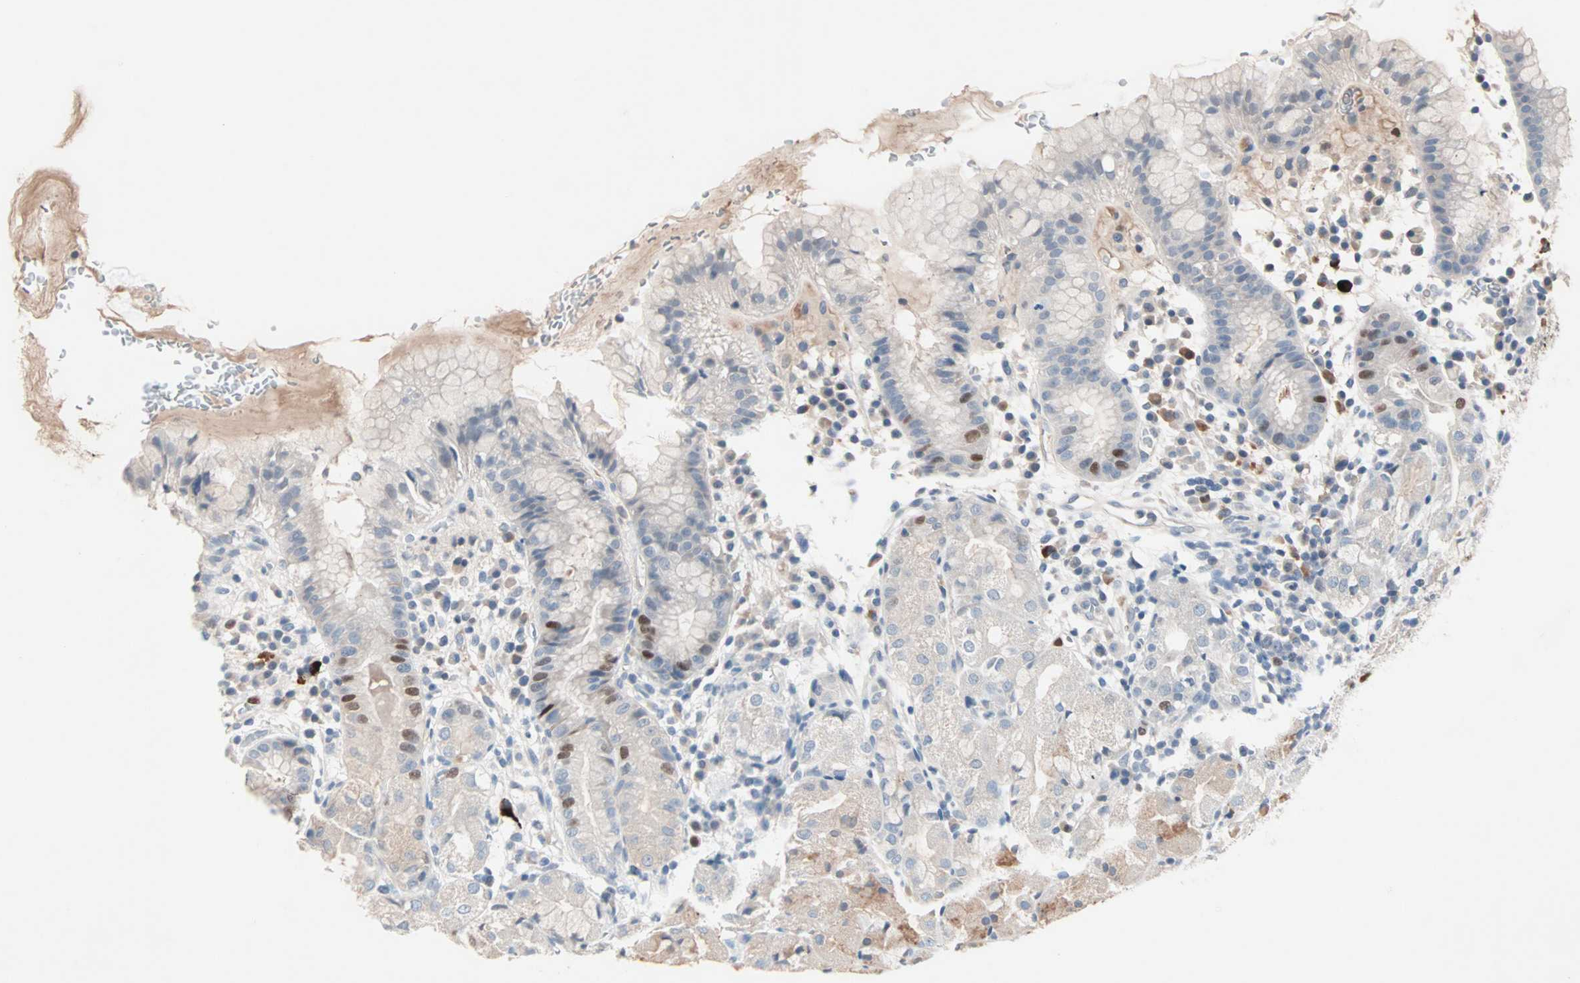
{"staining": {"intensity": "strong", "quantity": "<25%", "location": "cytoplasmic/membranous,nuclear"}, "tissue": "stomach", "cell_type": "Glandular cells", "image_type": "normal", "snomed": [{"axis": "morphology", "description": "Normal tissue, NOS"}, {"axis": "topography", "description": "Stomach"}, {"axis": "topography", "description": "Stomach, lower"}], "caption": "A medium amount of strong cytoplasmic/membranous,nuclear staining is identified in approximately <25% of glandular cells in normal stomach. (IHC, brightfield microscopy, high magnification).", "gene": "CCNE2", "patient": {"sex": "female", "age": 75}}